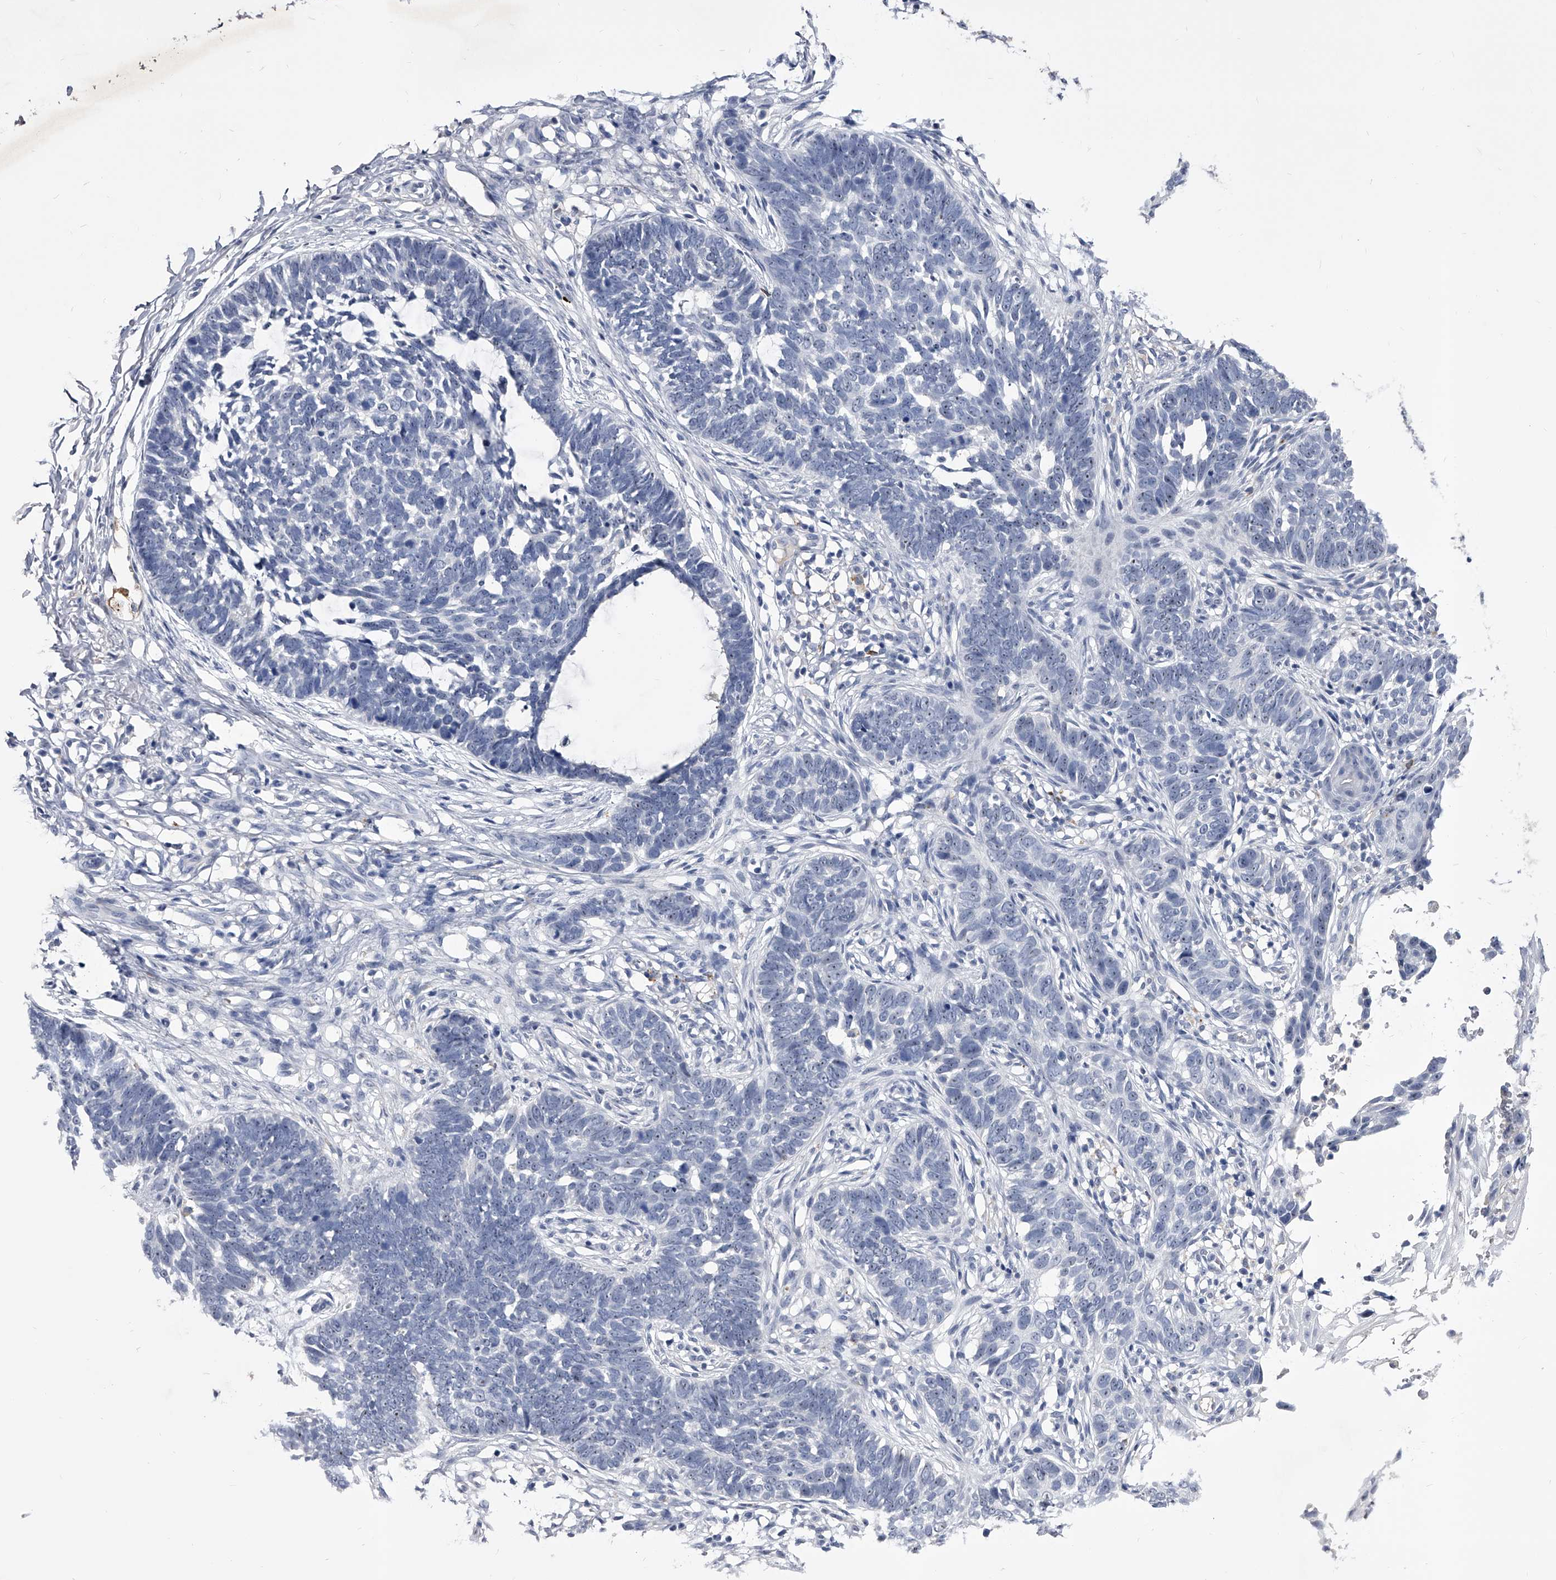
{"staining": {"intensity": "negative", "quantity": "none", "location": "none"}, "tissue": "skin cancer", "cell_type": "Tumor cells", "image_type": "cancer", "snomed": [{"axis": "morphology", "description": "Normal tissue, NOS"}, {"axis": "morphology", "description": "Basal cell carcinoma"}, {"axis": "topography", "description": "Skin"}], "caption": "High power microscopy histopathology image of an IHC micrograph of basal cell carcinoma (skin), revealing no significant positivity in tumor cells. Nuclei are stained in blue.", "gene": "CRISP2", "patient": {"sex": "male", "age": 77}}